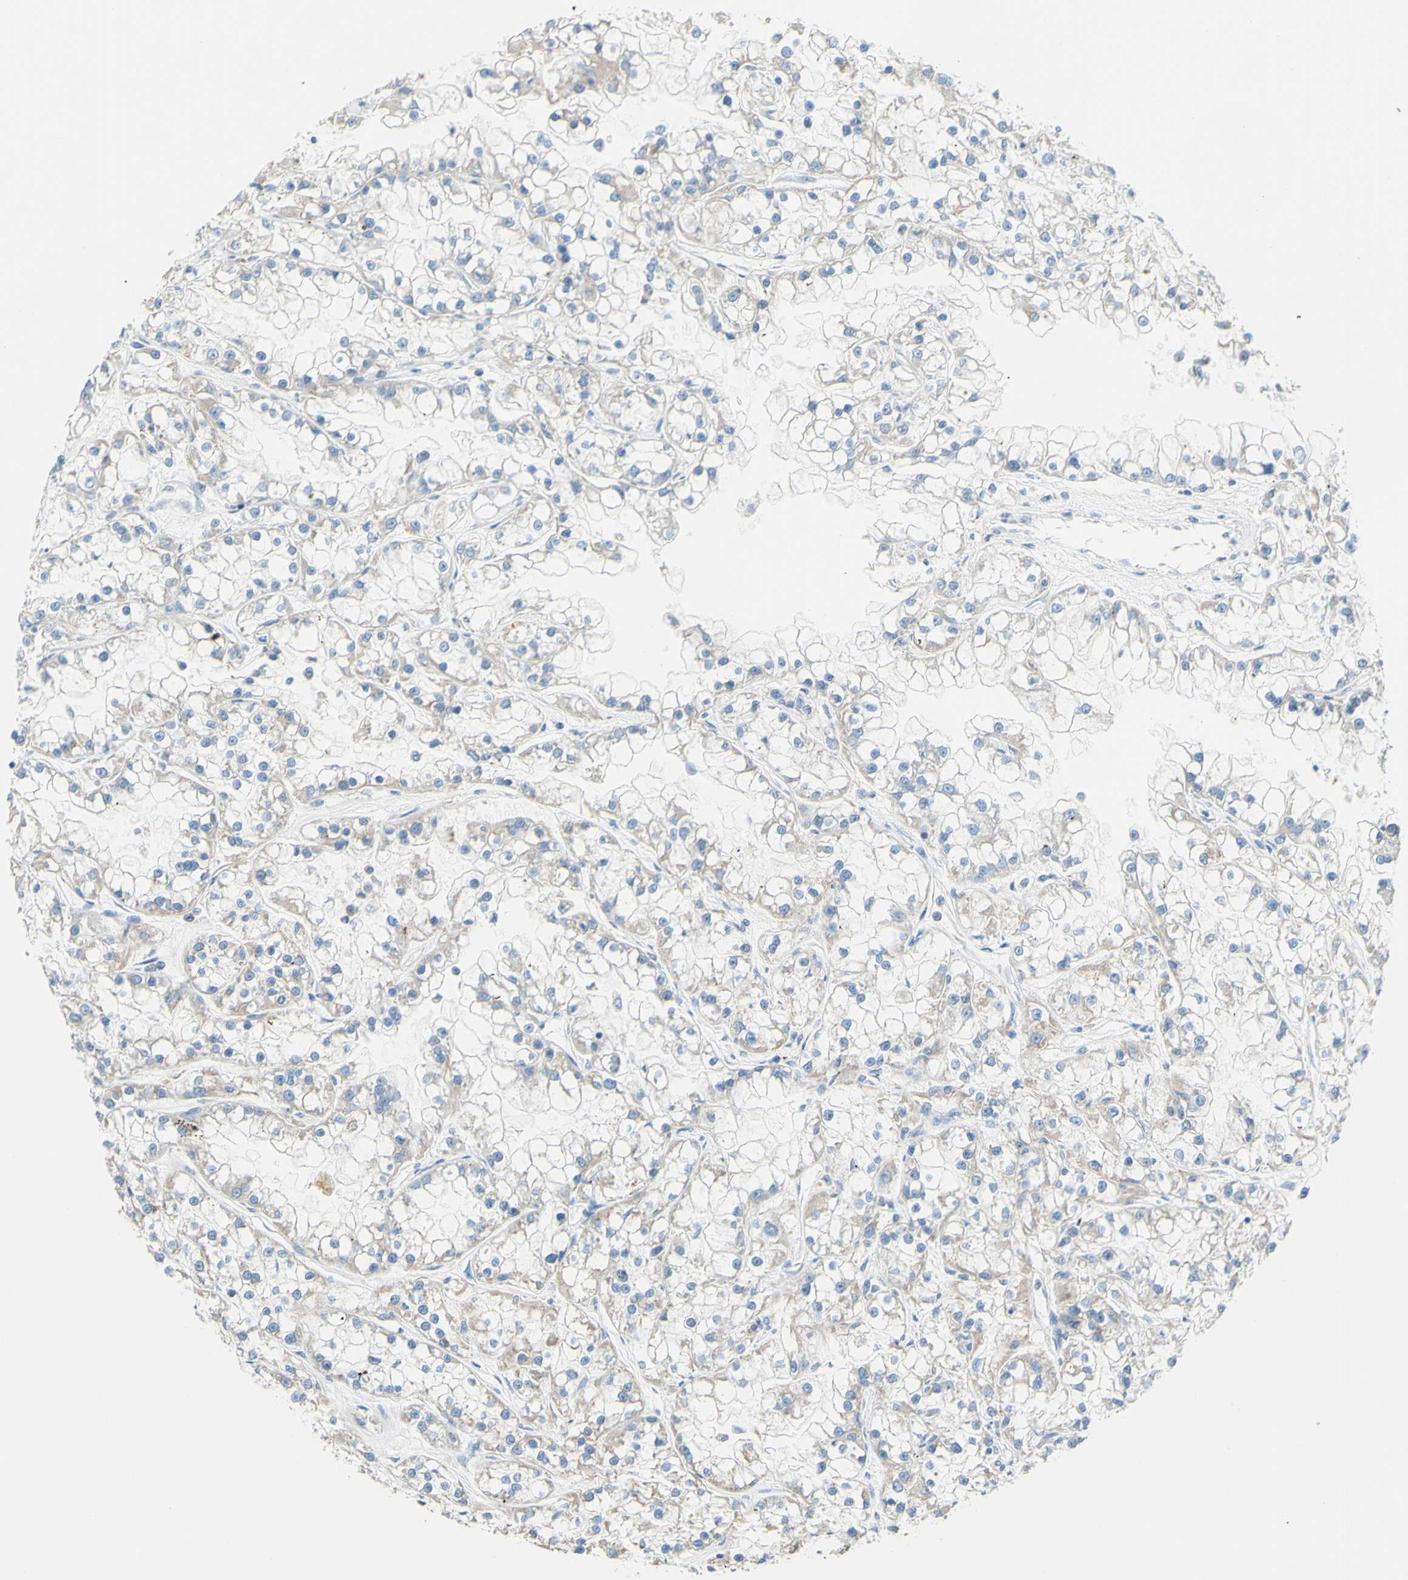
{"staining": {"intensity": "negative", "quantity": "none", "location": "none"}, "tissue": "renal cancer", "cell_type": "Tumor cells", "image_type": "cancer", "snomed": [{"axis": "morphology", "description": "Adenocarcinoma, NOS"}, {"axis": "topography", "description": "Kidney"}], "caption": "Renal cancer was stained to show a protein in brown. There is no significant positivity in tumor cells.", "gene": "RETREG2", "patient": {"sex": "female", "age": 52}}